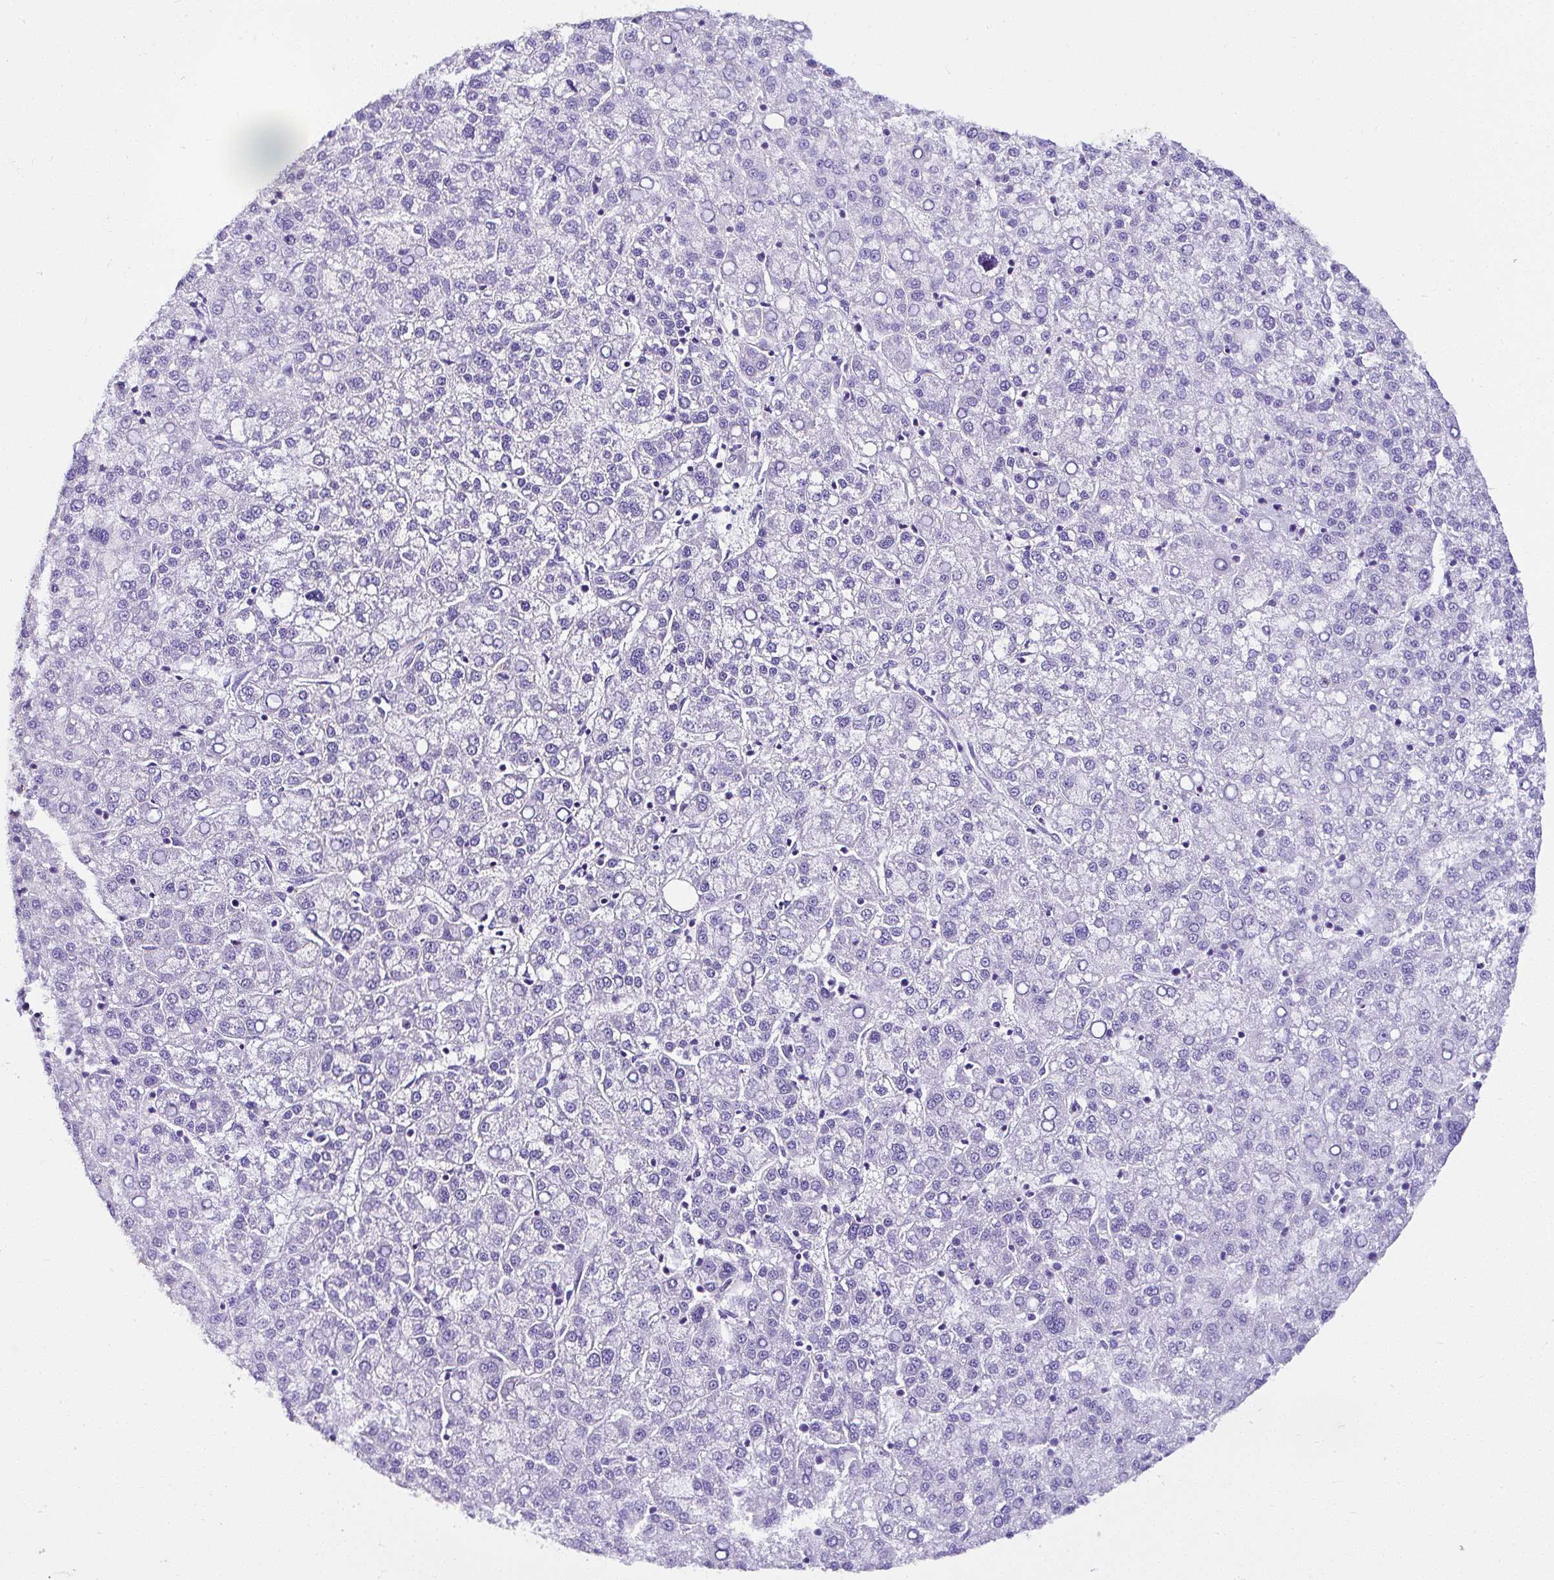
{"staining": {"intensity": "negative", "quantity": "none", "location": "none"}, "tissue": "liver cancer", "cell_type": "Tumor cells", "image_type": "cancer", "snomed": [{"axis": "morphology", "description": "Carcinoma, Hepatocellular, NOS"}, {"axis": "topography", "description": "Liver"}], "caption": "There is no significant expression in tumor cells of liver hepatocellular carcinoma.", "gene": "DEPDC5", "patient": {"sex": "female", "age": 58}}